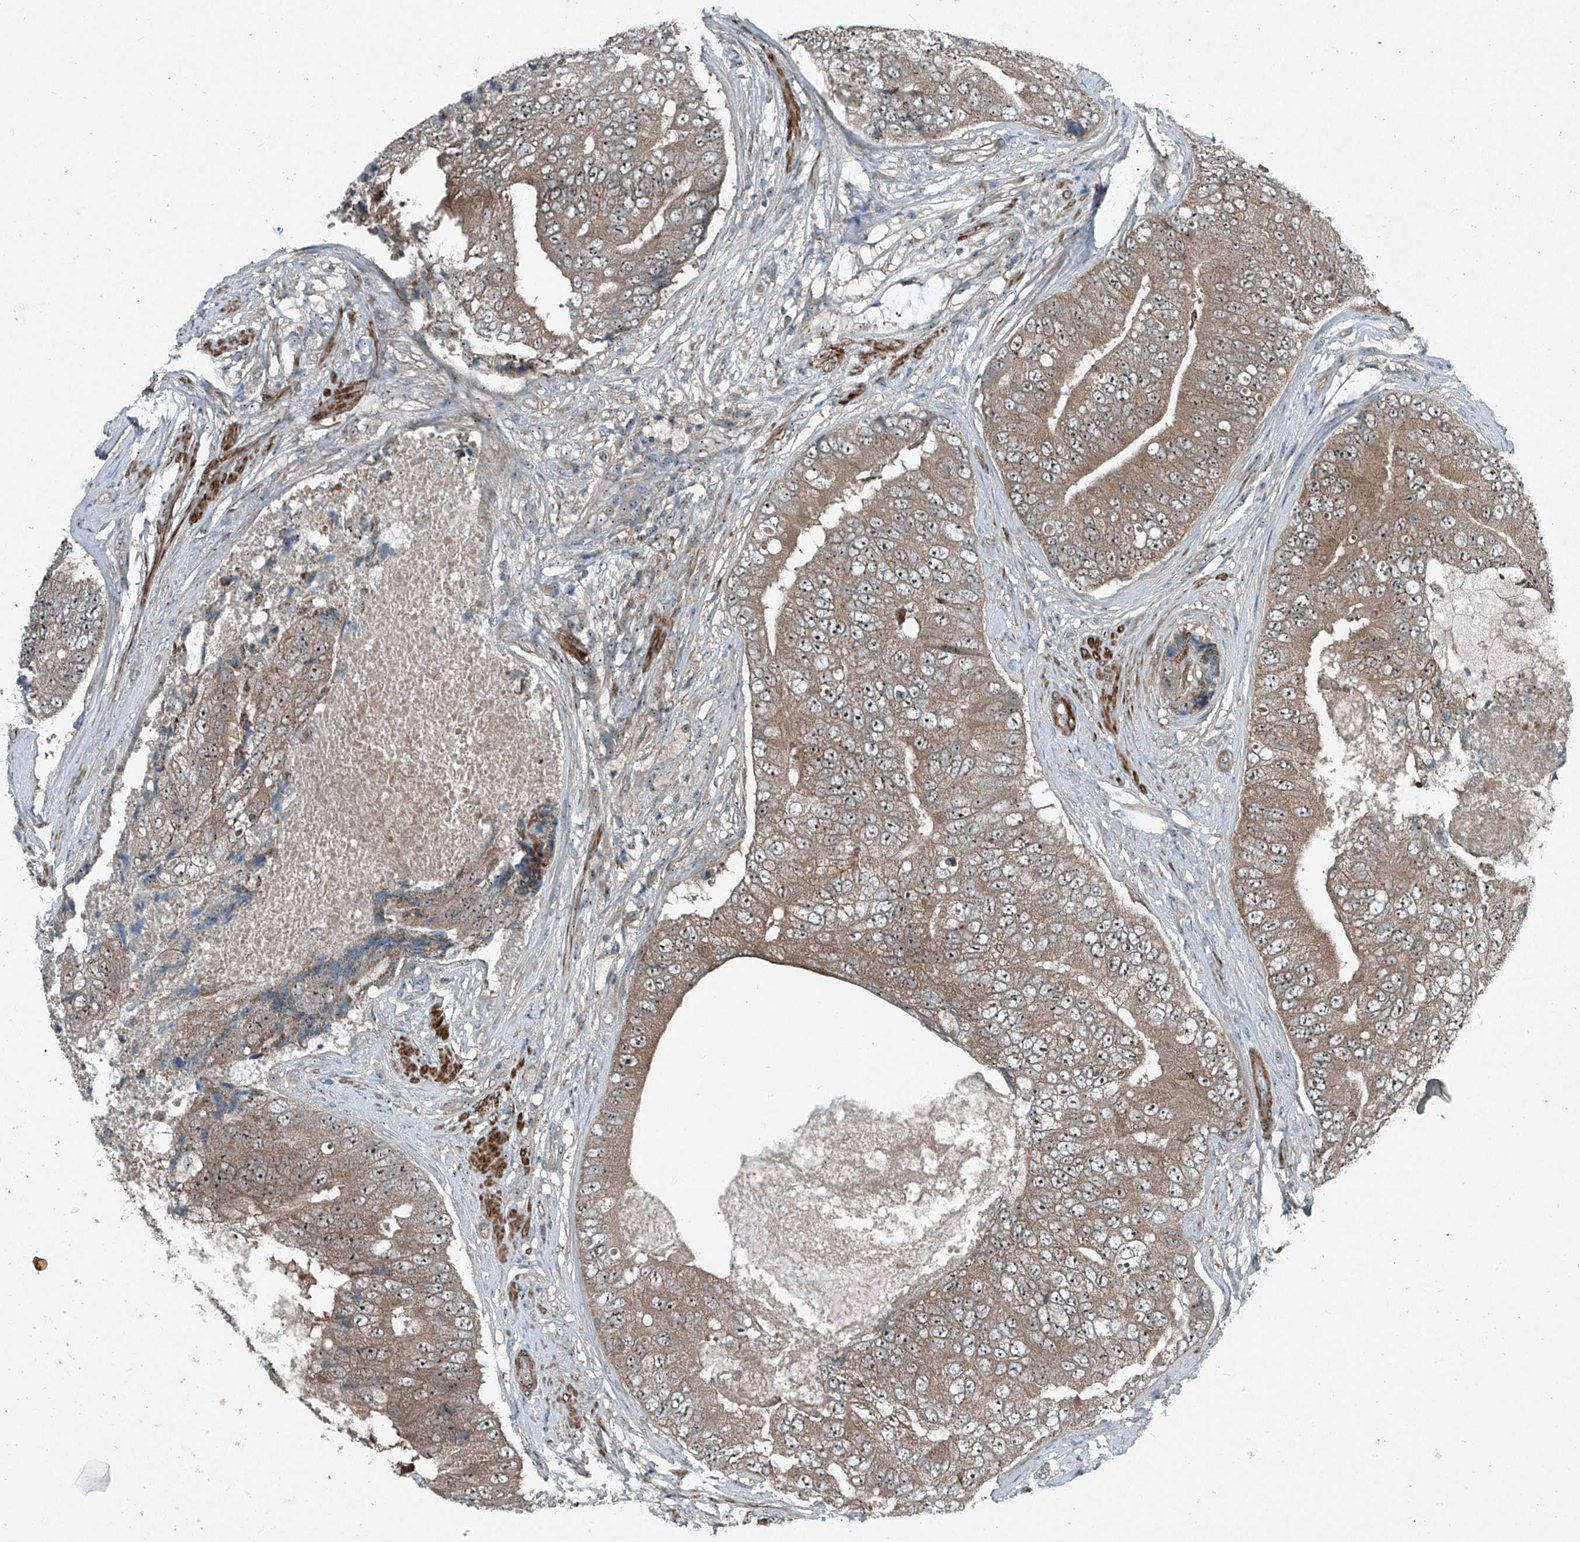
{"staining": {"intensity": "weak", "quantity": ">75%", "location": "cytoplasmic/membranous,nuclear"}, "tissue": "prostate cancer", "cell_type": "Tumor cells", "image_type": "cancer", "snomed": [{"axis": "morphology", "description": "Adenocarcinoma, High grade"}, {"axis": "topography", "description": "Prostate"}], "caption": "About >75% of tumor cells in prostate high-grade adenocarcinoma exhibit weak cytoplasmic/membranous and nuclear protein expression as visualized by brown immunohistochemical staining.", "gene": "PPCS", "patient": {"sex": "male", "age": 70}}